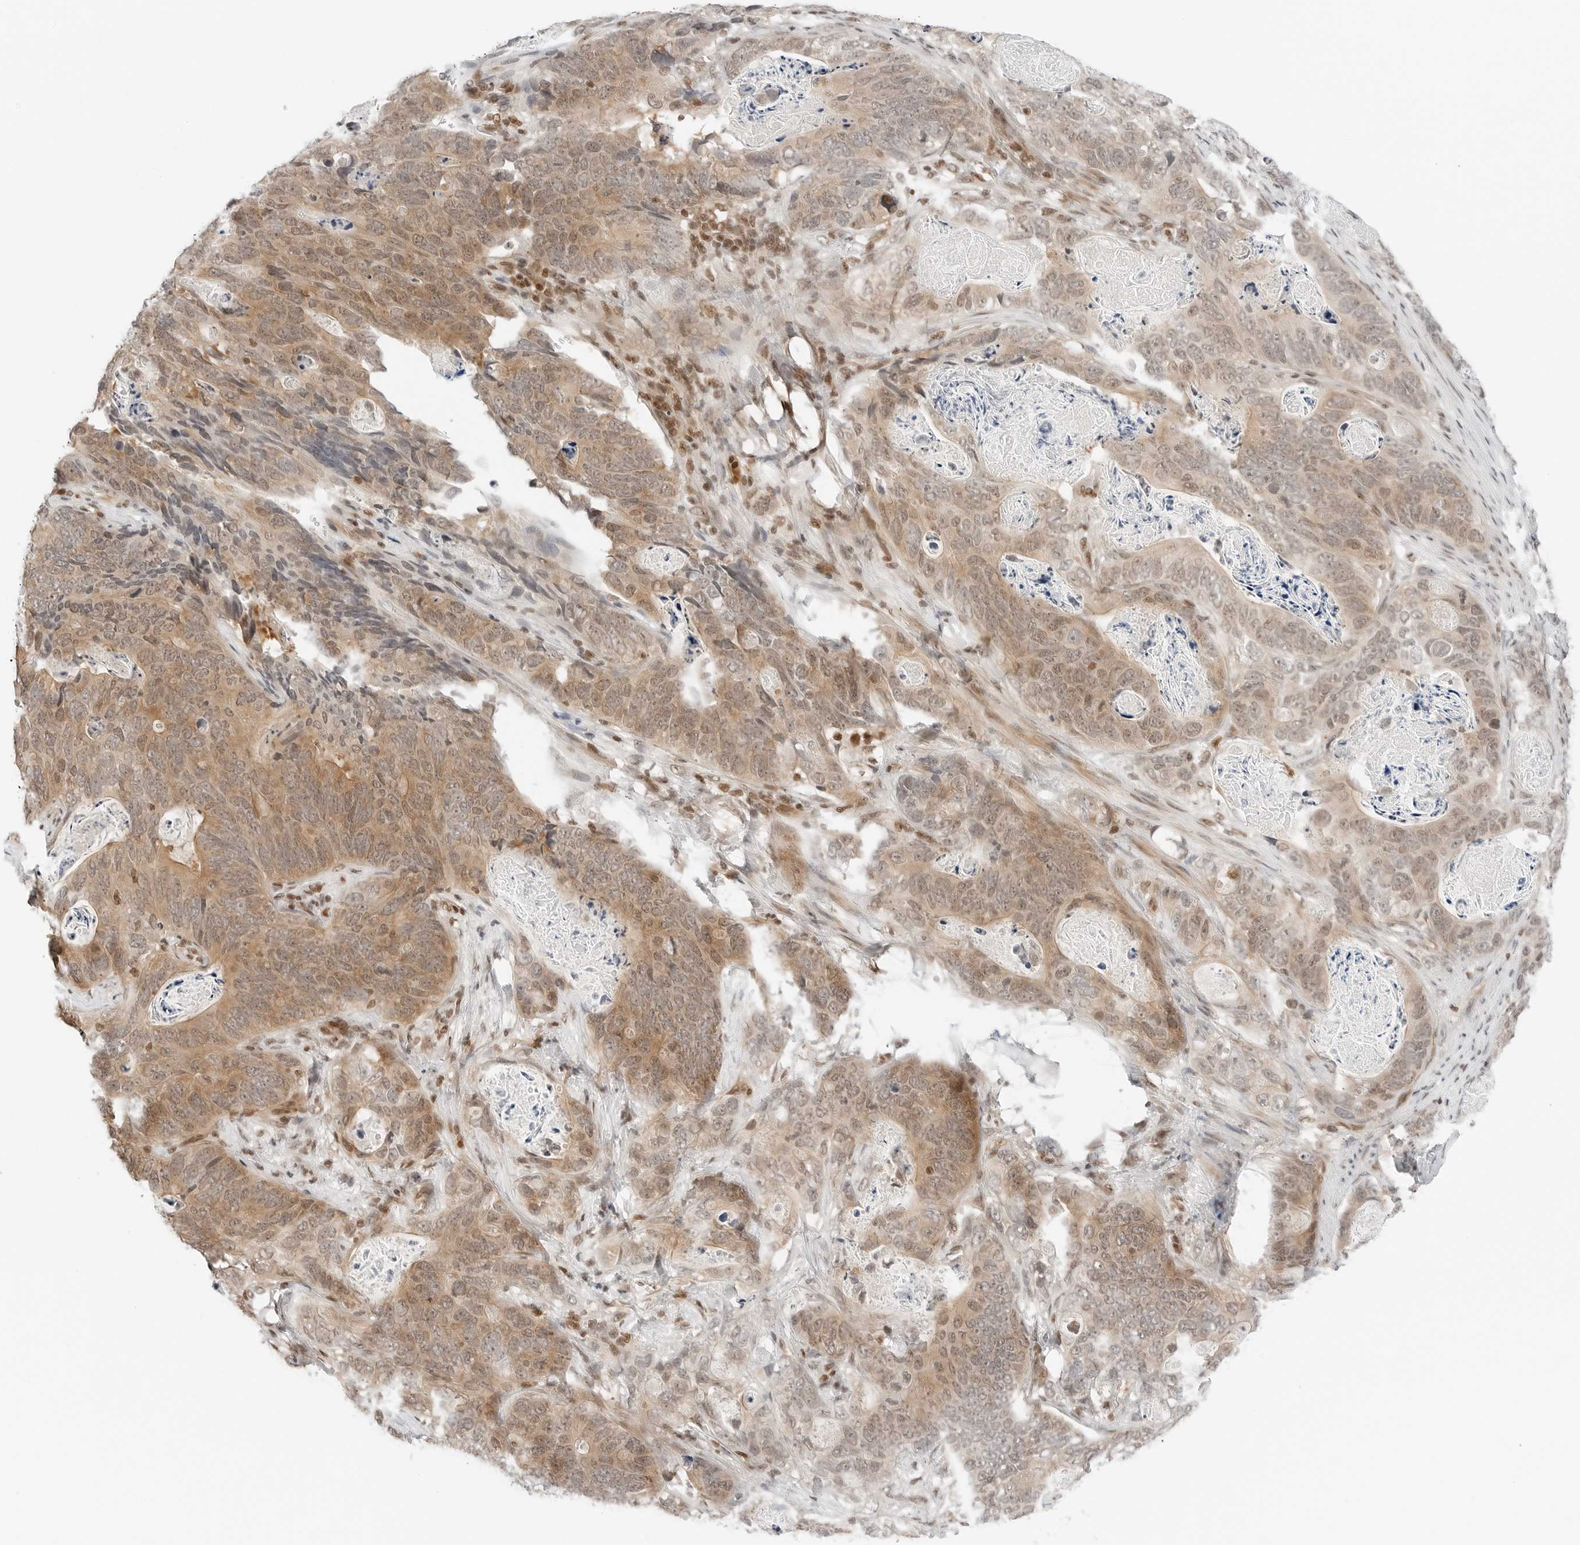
{"staining": {"intensity": "moderate", "quantity": ">75%", "location": "cytoplasmic/membranous,nuclear"}, "tissue": "stomach cancer", "cell_type": "Tumor cells", "image_type": "cancer", "snomed": [{"axis": "morphology", "description": "Normal tissue, NOS"}, {"axis": "morphology", "description": "Adenocarcinoma, NOS"}, {"axis": "topography", "description": "Stomach"}], "caption": "A histopathology image of human stomach cancer stained for a protein exhibits moderate cytoplasmic/membranous and nuclear brown staining in tumor cells. (DAB (3,3'-diaminobenzidine) = brown stain, brightfield microscopy at high magnification).", "gene": "CRTC2", "patient": {"sex": "female", "age": 89}}